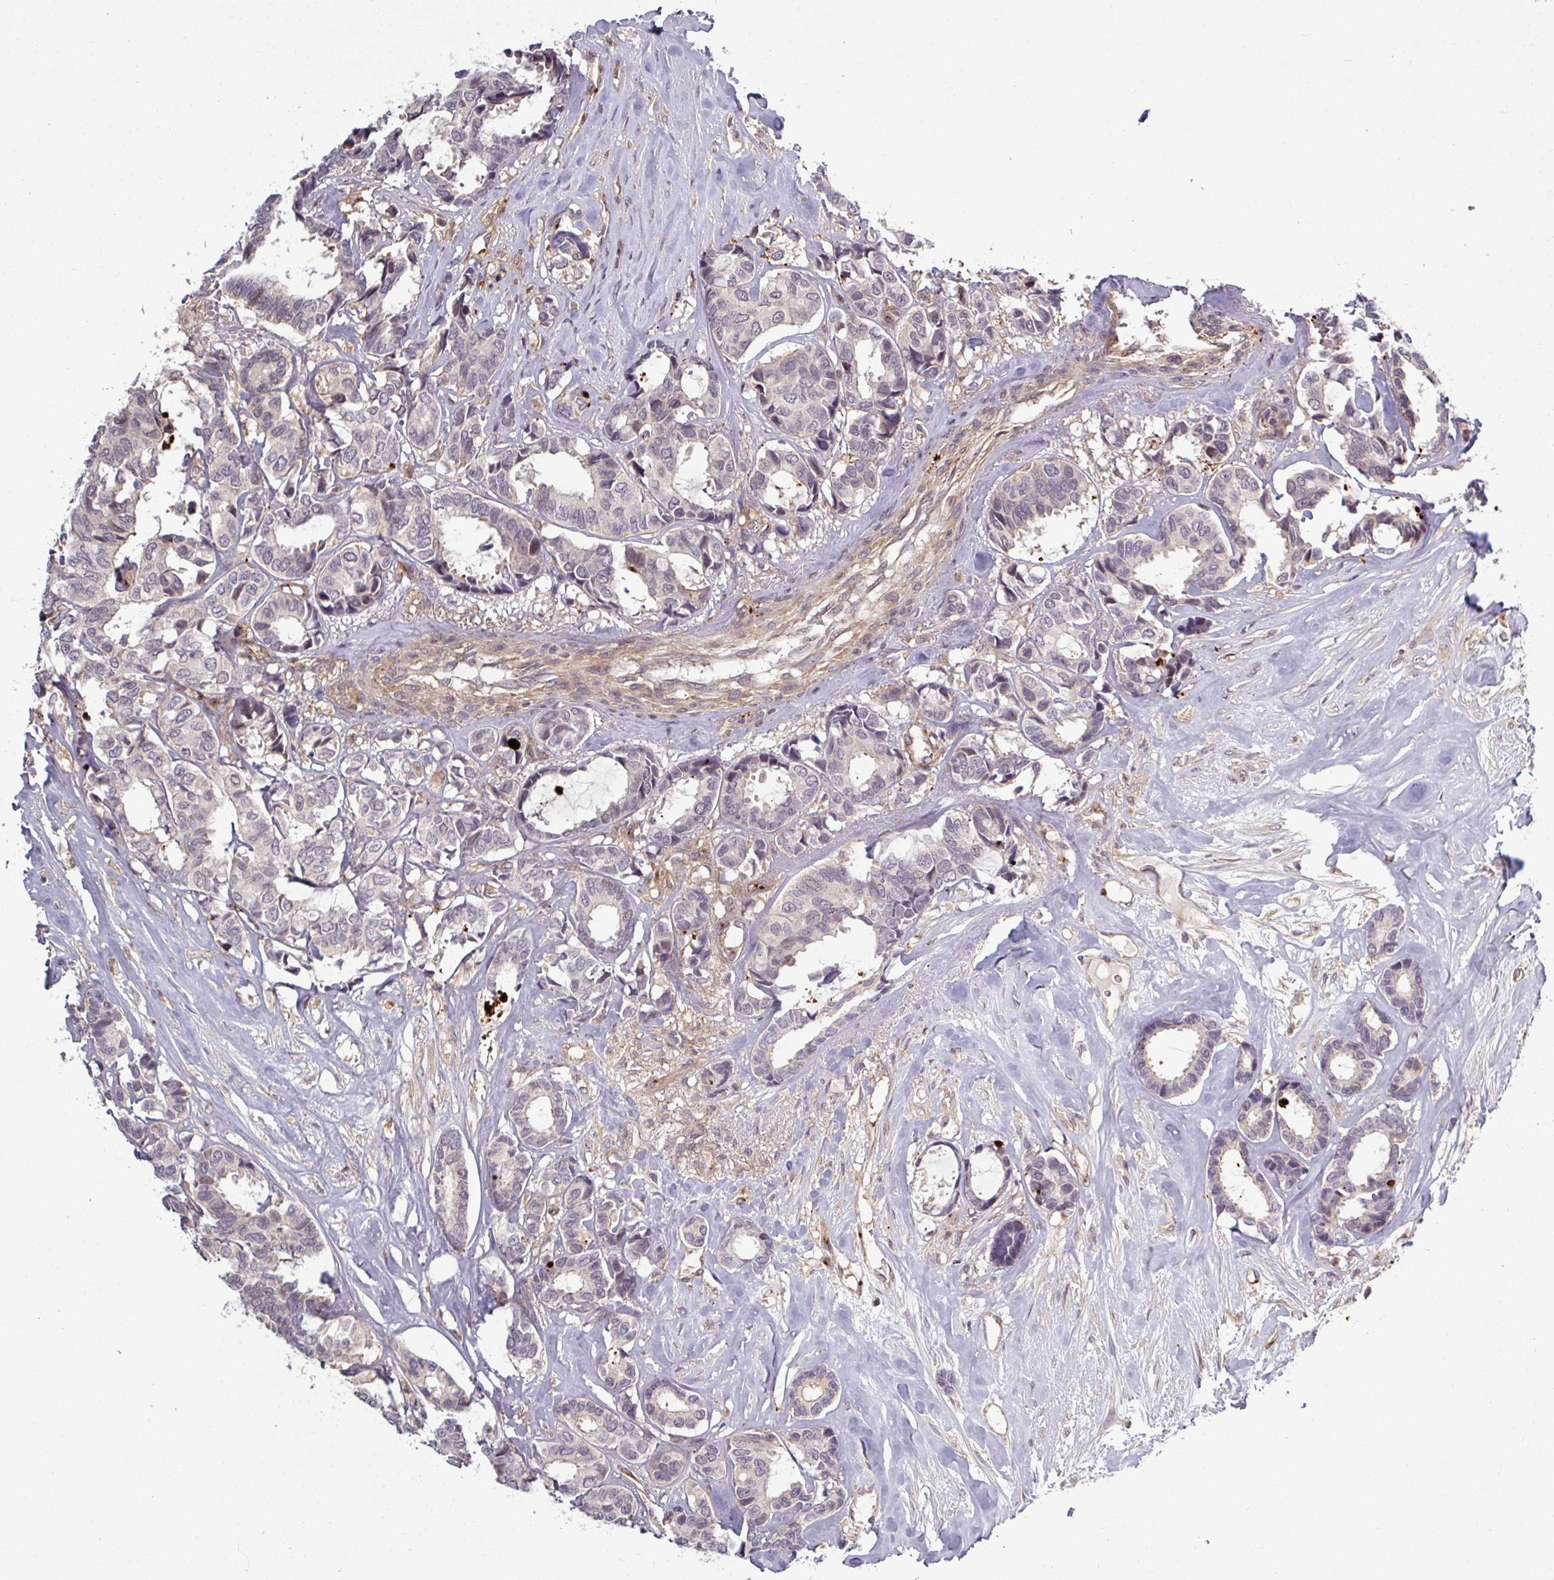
{"staining": {"intensity": "negative", "quantity": "none", "location": "none"}, "tissue": "breast cancer", "cell_type": "Tumor cells", "image_type": "cancer", "snomed": [{"axis": "morphology", "description": "Duct carcinoma"}, {"axis": "topography", "description": "Breast"}], "caption": "An IHC photomicrograph of breast invasive ductal carcinoma is shown. There is no staining in tumor cells of breast invasive ductal carcinoma. (Brightfield microscopy of DAB IHC at high magnification).", "gene": "TUSC3", "patient": {"sex": "female", "age": 87}}